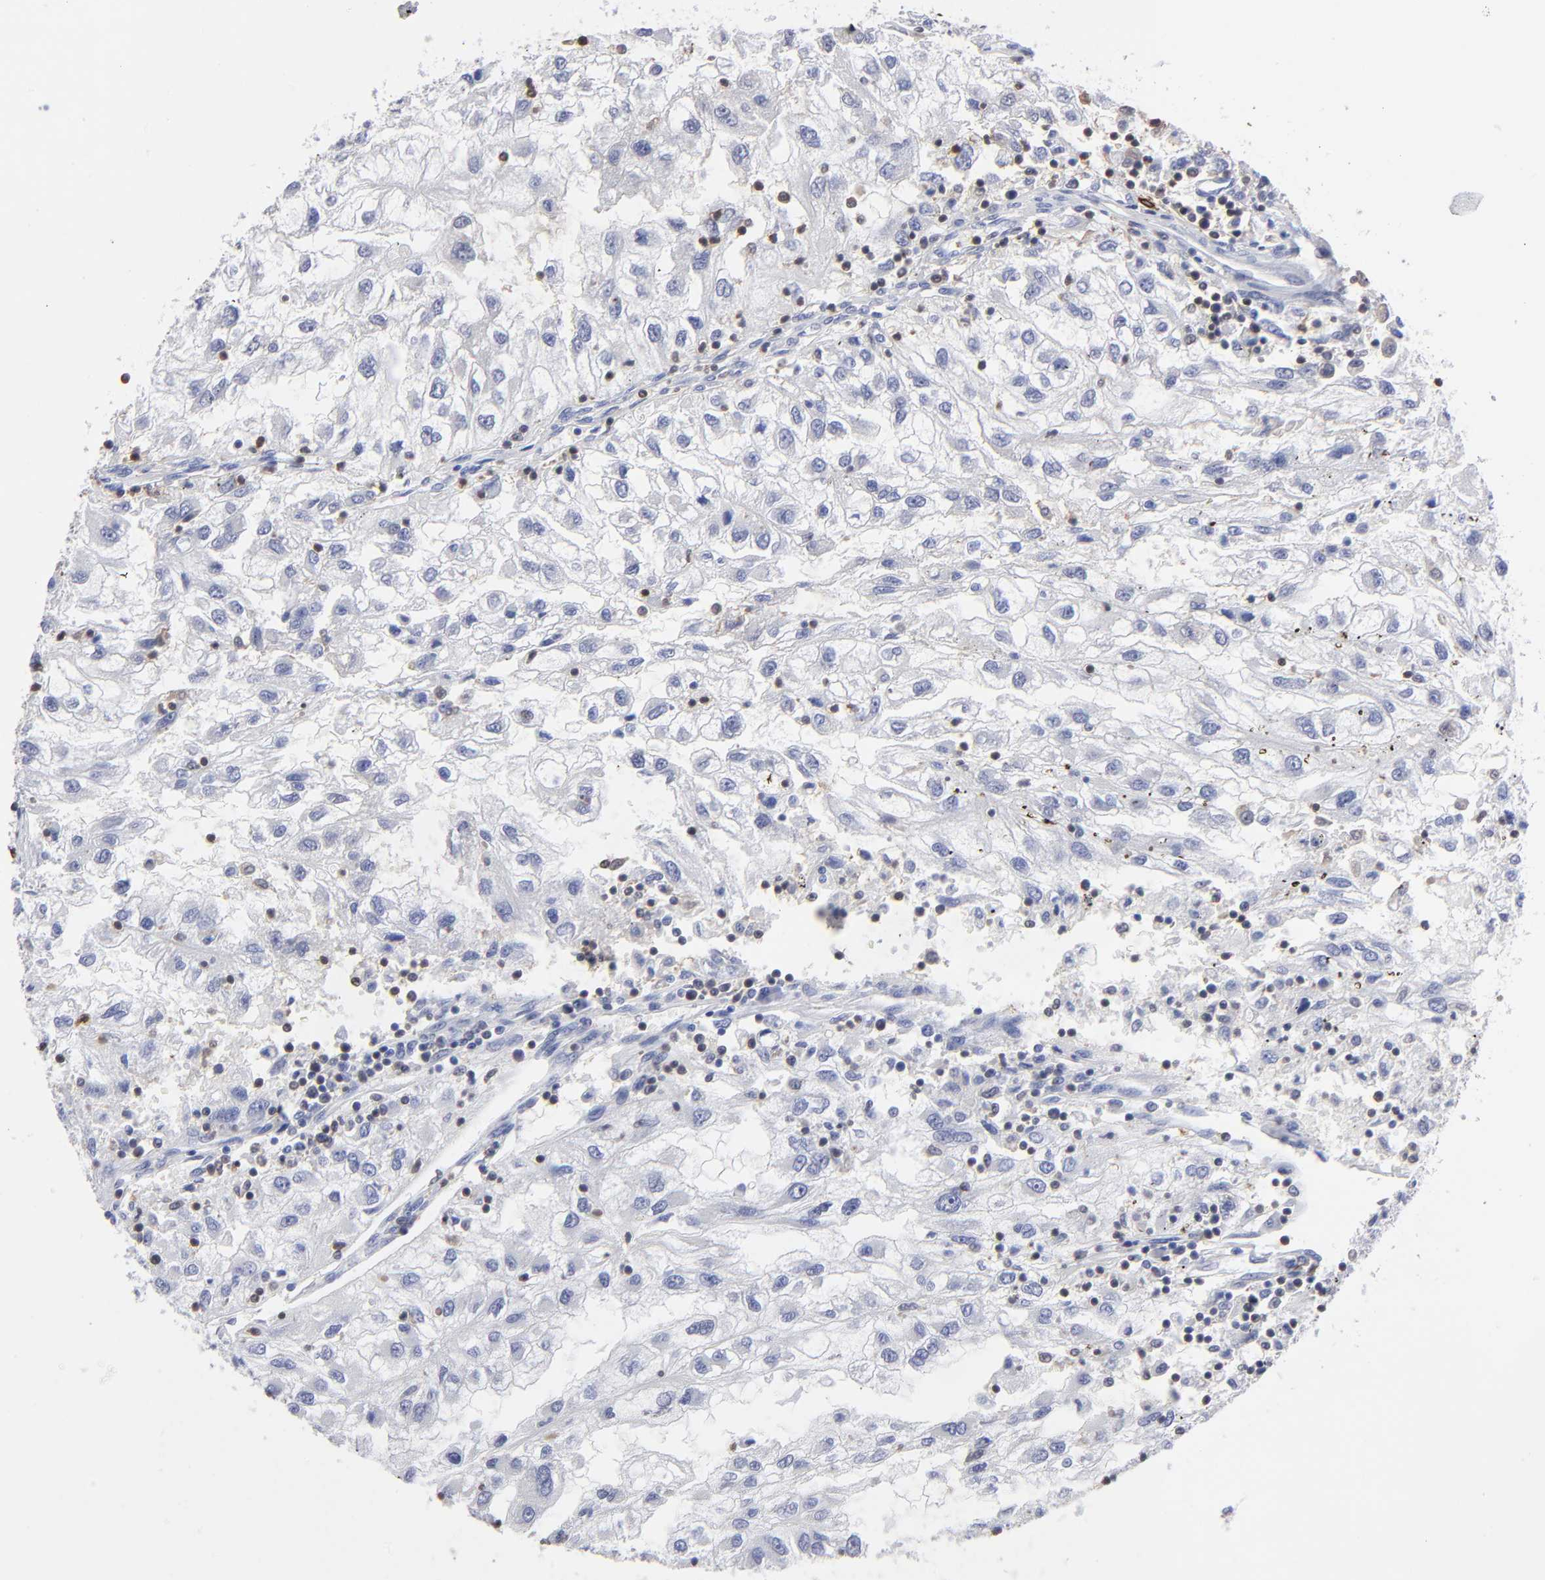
{"staining": {"intensity": "negative", "quantity": "none", "location": "none"}, "tissue": "renal cancer", "cell_type": "Tumor cells", "image_type": "cancer", "snomed": [{"axis": "morphology", "description": "Normal tissue, NOS"}, {"axis": "morphology", "description": "Adenocarcinoma, NOS"}, {"axis": "topography", "description": "Kidney"}], "caption": "An image of human renal cancer (adenocarcinoma) is negative for staining in tumor cells.", "gene": "TBXT", "patient": {"sex": "male", "age": 71}}